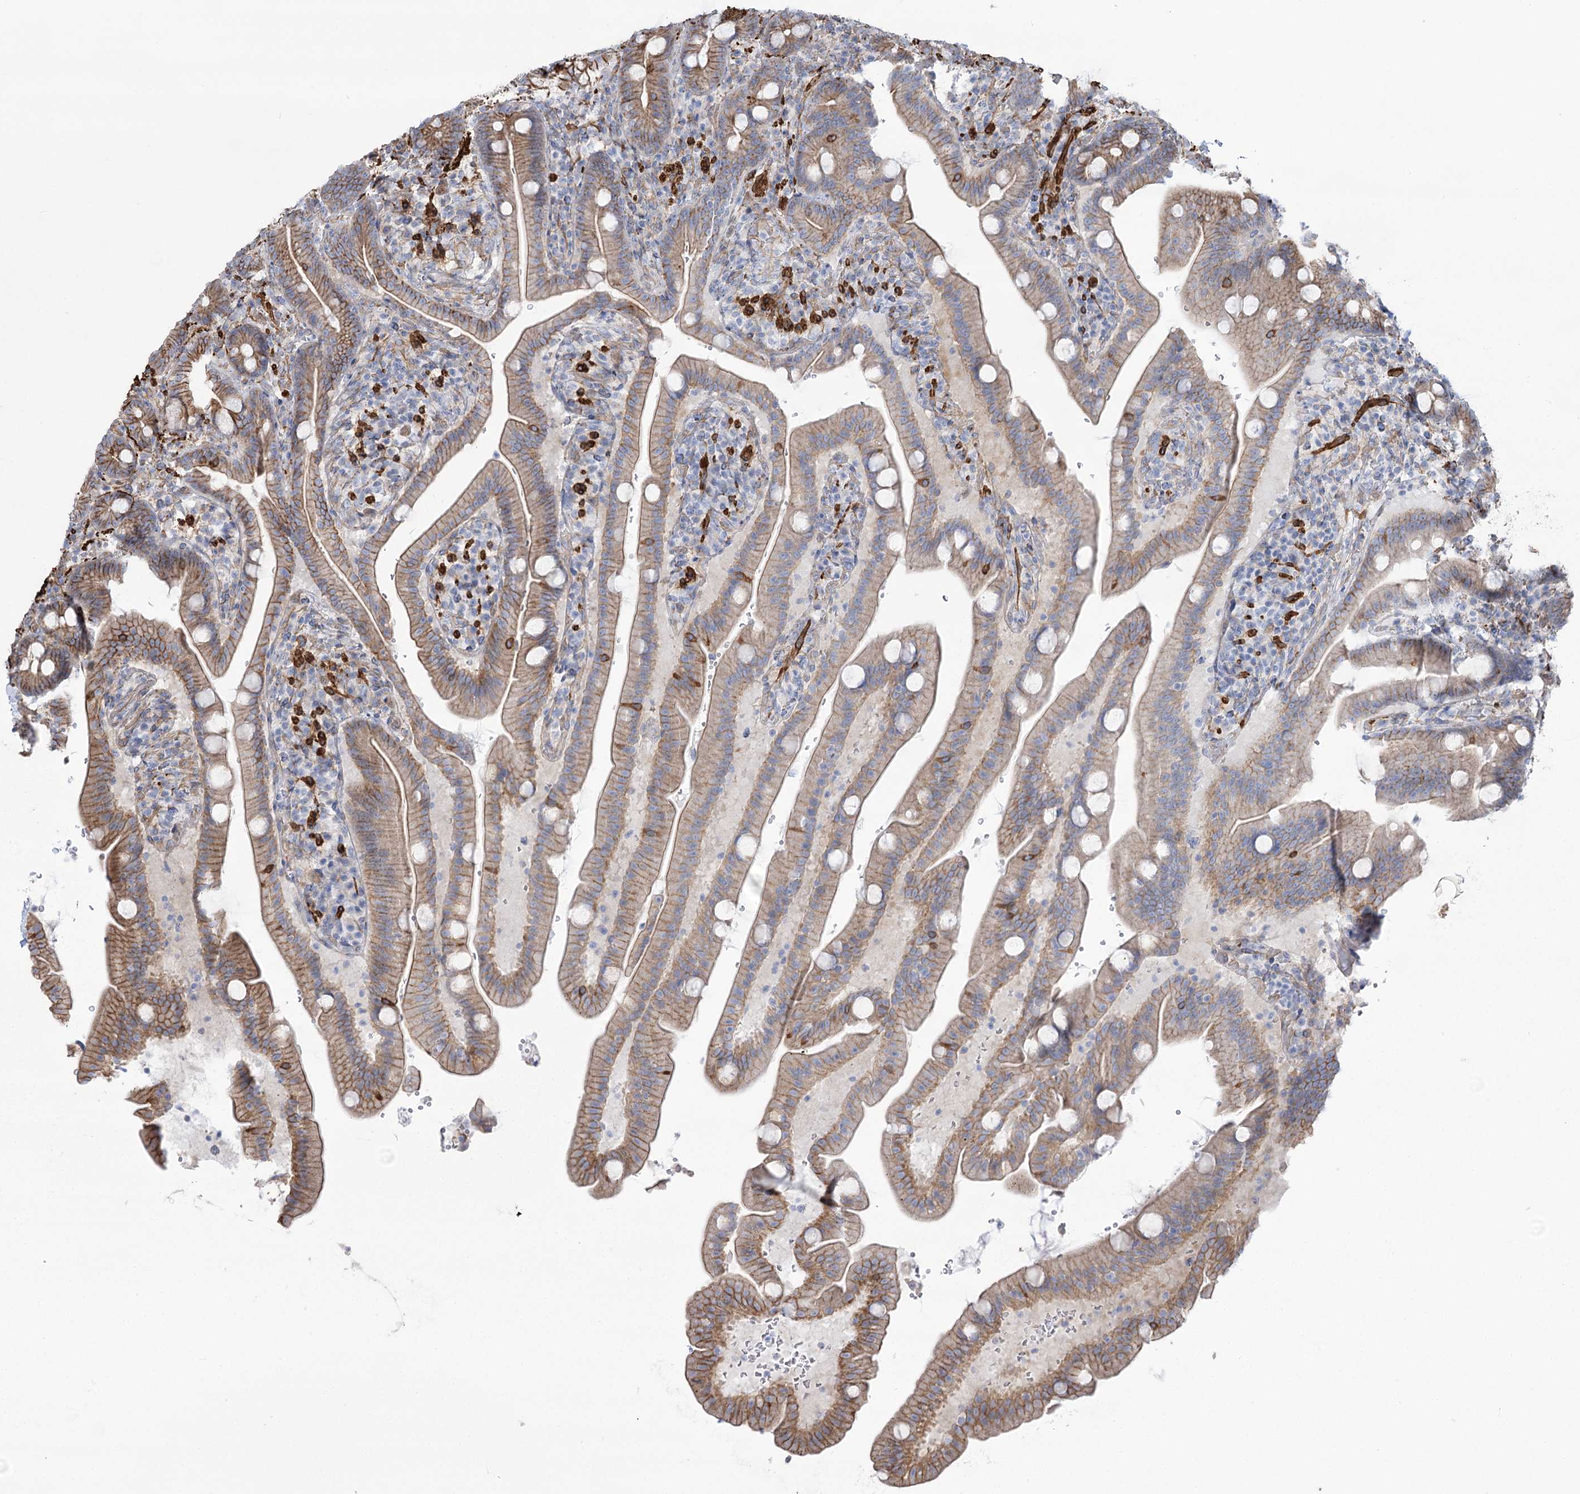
{"staining": {"intensity": "moderate", "quantity": "25%-75%", "location": "cytoplasmic/membranous"}, "tissue": "duodenum", "cell_type": "Glandular cells", "image_type": "normal", "snomed": [{"axis": "morphology", "description": "Normal tissue, NOS"}, {"axis": "topography", "description": "Duodenum"}], "caption": "Protein analysis of benign duodenum displays moderate cytoplasmic/membranous staining in approximately 25%-75% of glandular cells.", "gene": "PLEKHA5", "patient": {"sex": "male", "age": 54}}